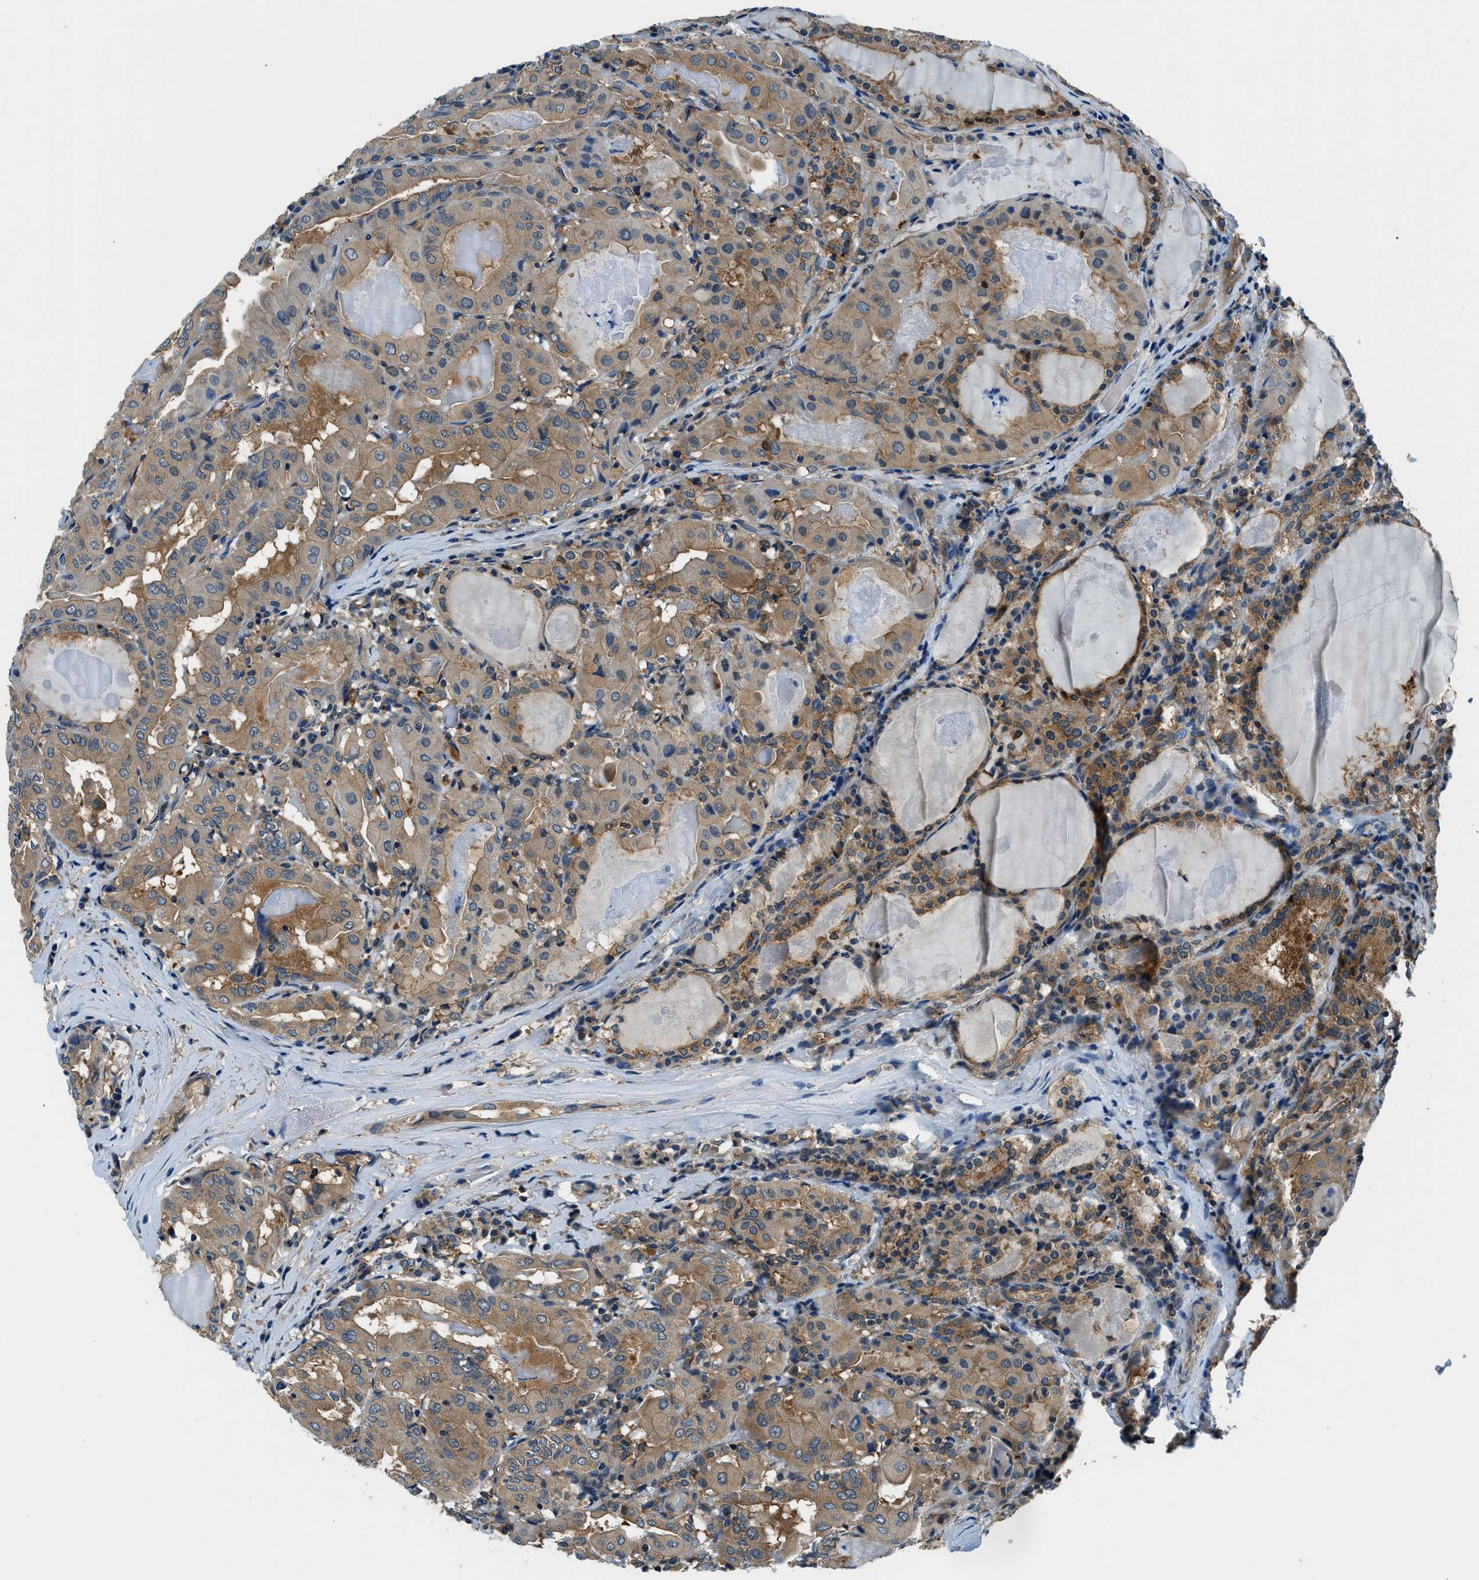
{"staining": {"intensity": "moderate", "quantity": ">75%", "location": "cytoplasmic/membranous"}, "tissue": "thyroid cancer", "cell_type": "Tumor cells", "image_type": "cancer", "snomed": [{"axis": "morphology", "description": "Papillary adenocarcinoma, NOS"}, {"axis": "topography", "description": "Thyroid gland"}], "caption": "Brown immunohistochemical staining in human thyroid papillary adenocarcinoma demonstrates moderate cytoplasmic/membranous expression in approximately >75% of tumor cells.", "gene": "SLC19A2", "patient": {"sex": "female", "age": 42}}